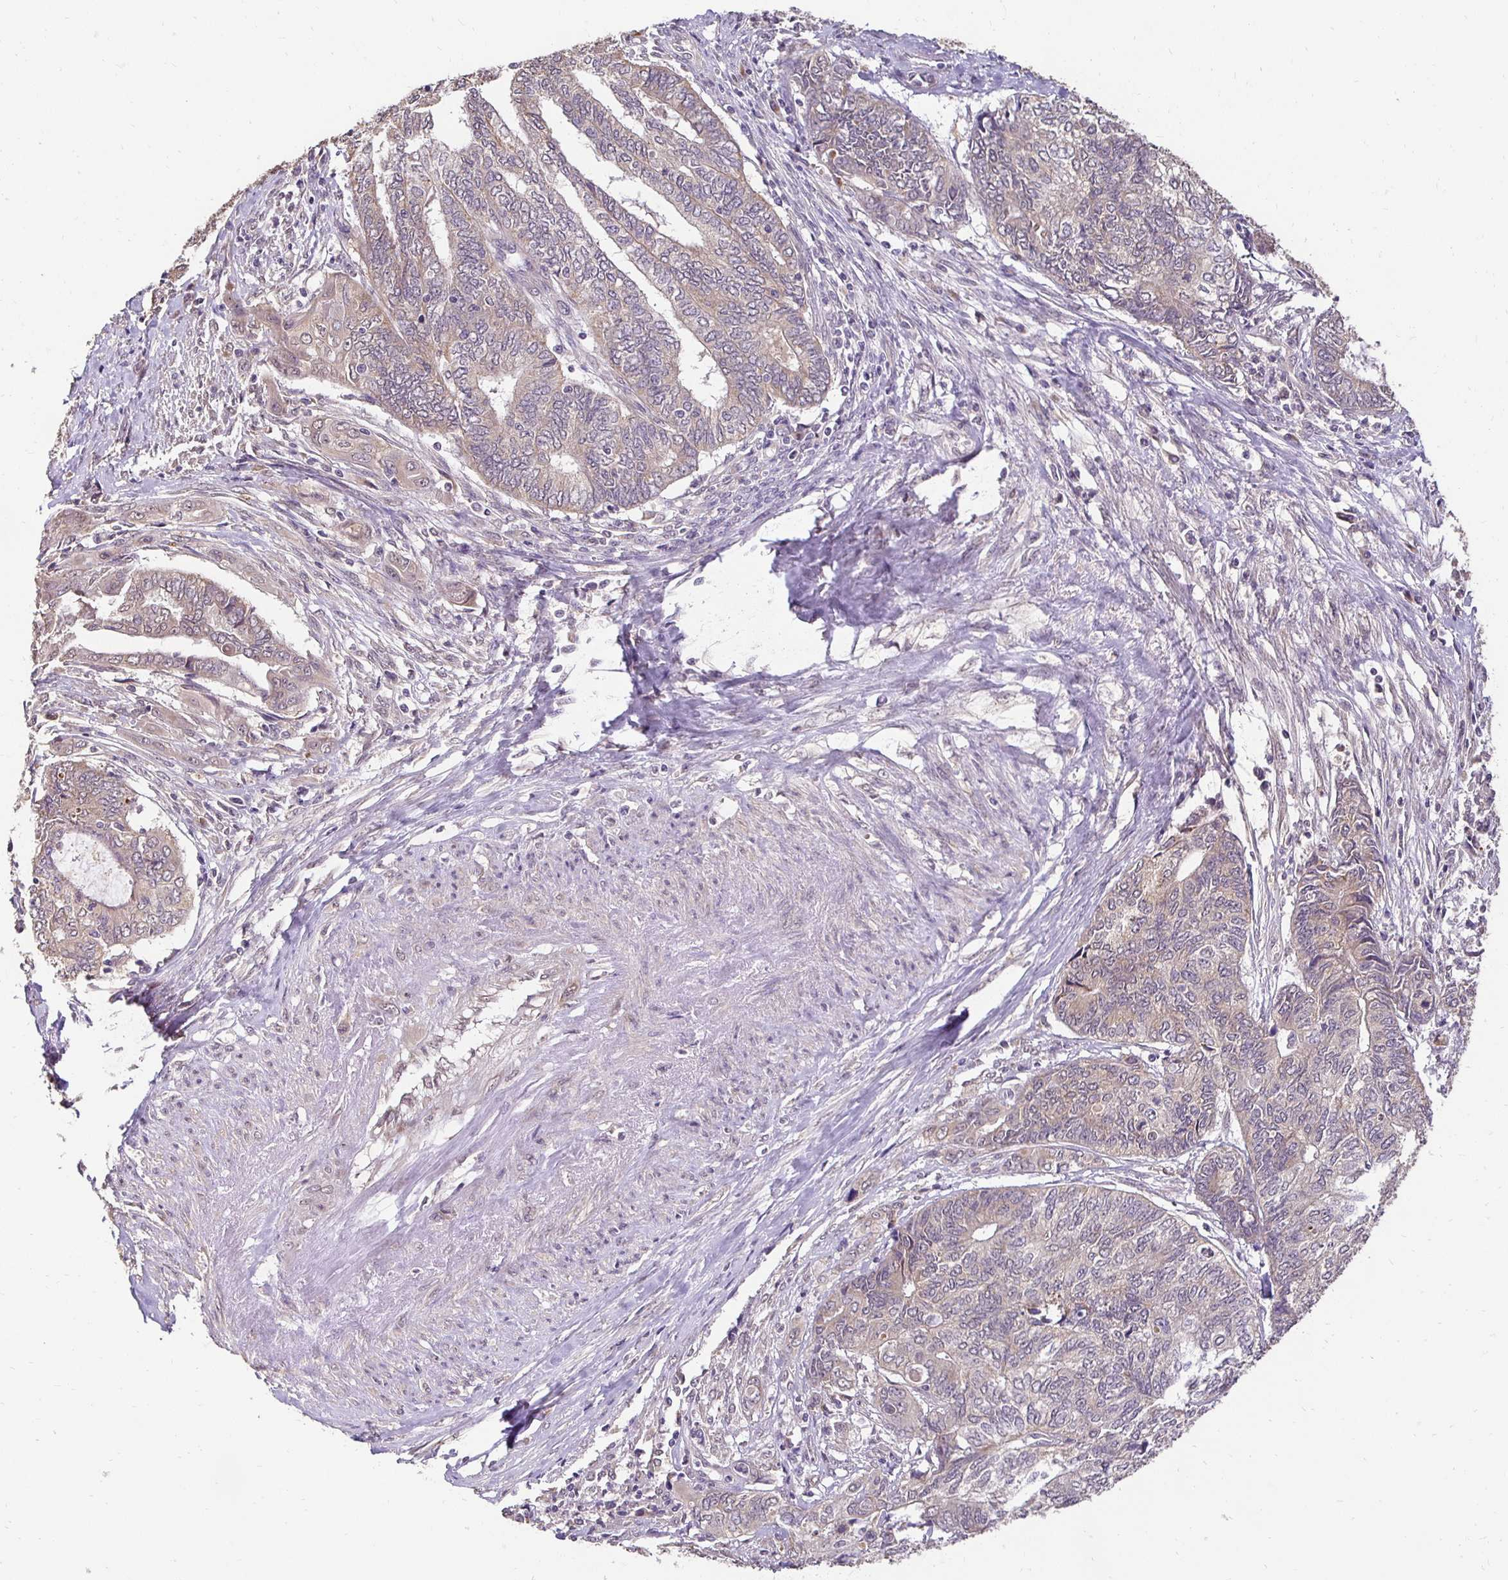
{"staining": {"intensity": "weak", "quantity": ">75%", "location": "cytoplasmic/membranous"}, "tissue": "endometrial cancer", "cell_type": "Tumor cells", "image_type": "cancer", "snomed": [{"axis": "morphology", "description": "Adenocarcinoma, NOS"}, {"axis": "topography", "description": "Uterus"}, {"axis": "topography", "description": "Endometrium"}], "caption": "Adenocarcinoma (endometrial) stained with immunohistochemistry (IHC) shows weak cytoplasmic/membranous positivity in about >75% of tumor cells. The protein of interest is stained brown, and the nuclei are stained in blue (DAB IHC with brightfield microscopy, high magnification).", "gene": "RHEBL1", "patient": {"sex": "female", "age": 70}}